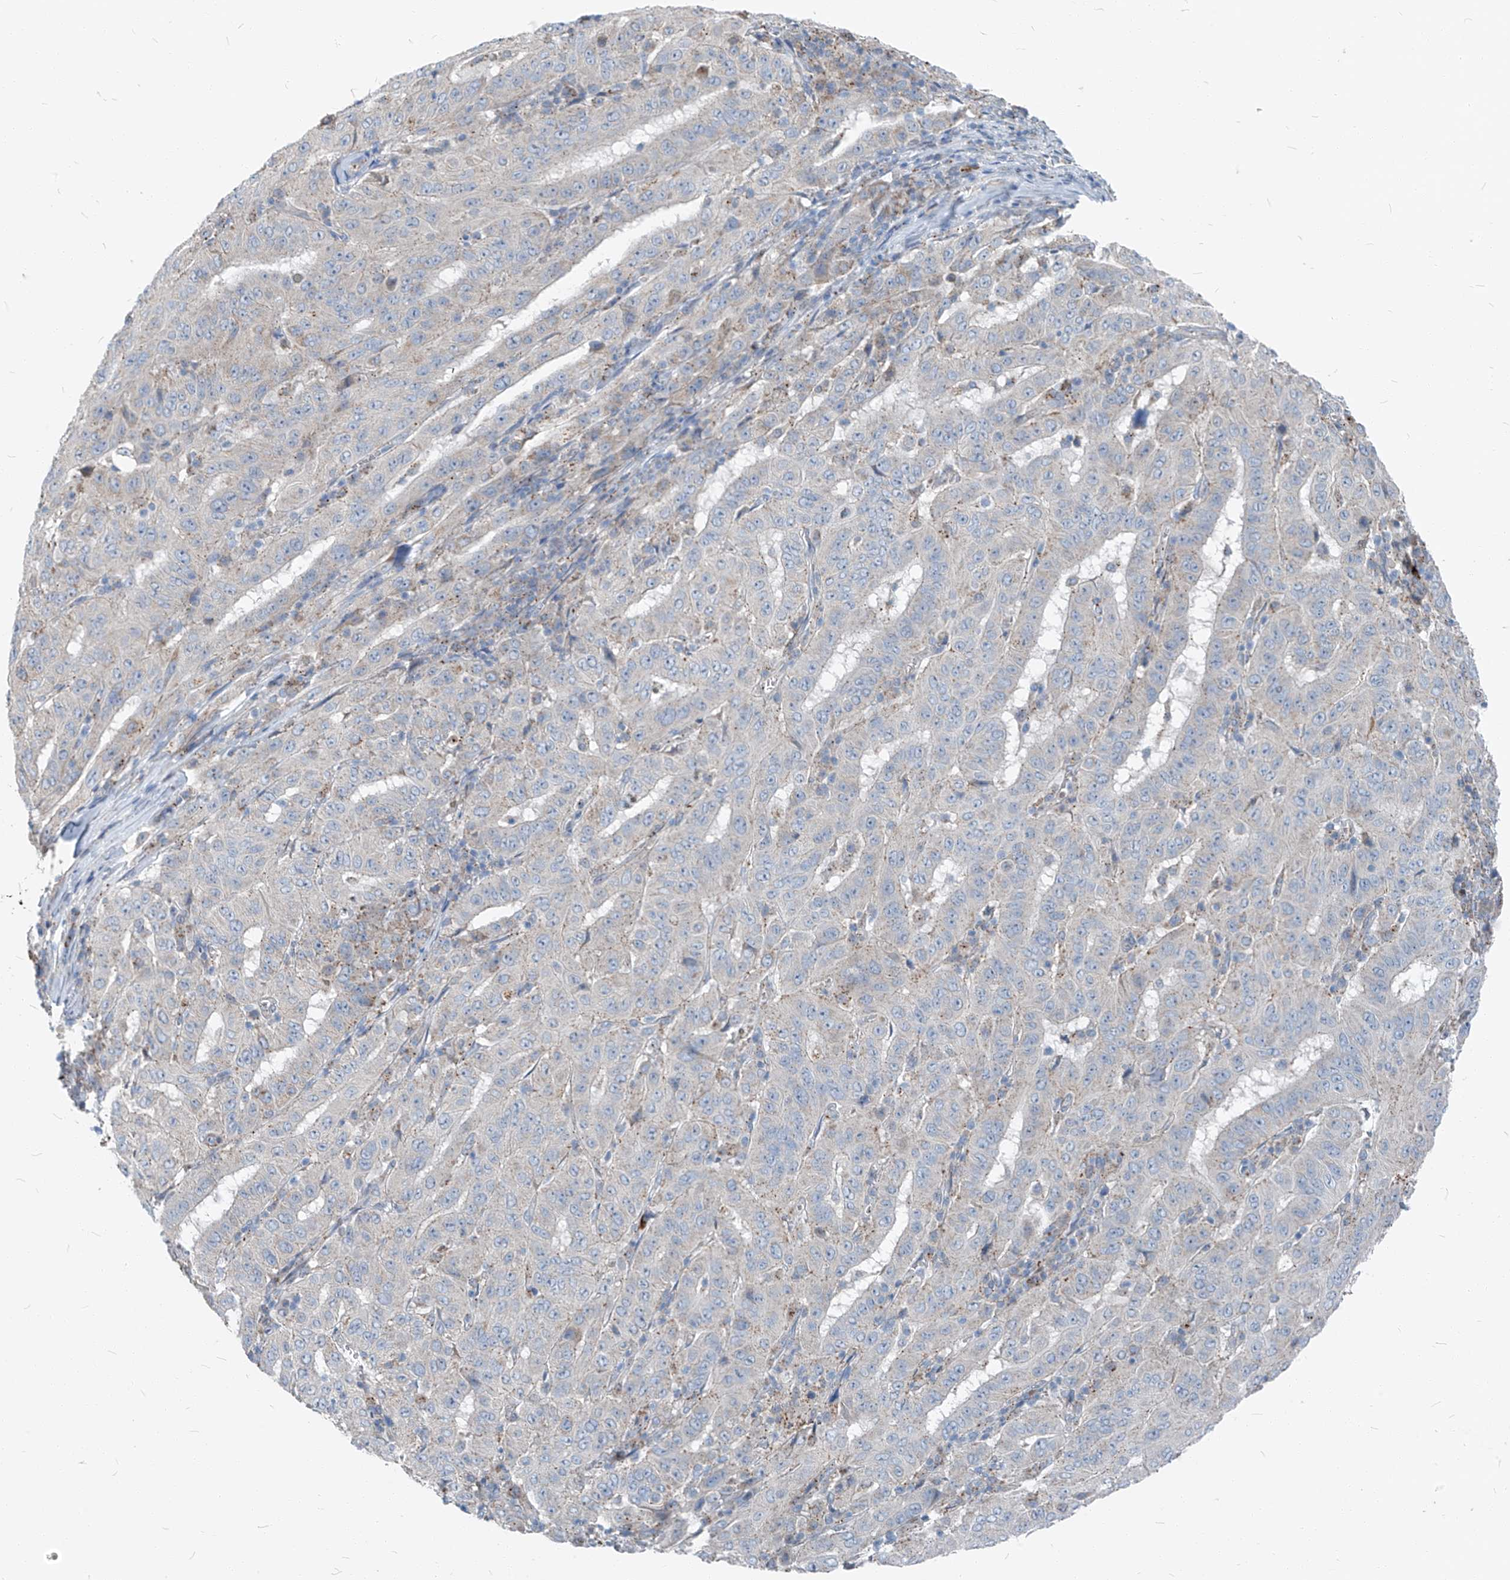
{"staining": {"intensity": "negative", "quantity": "none", "location": "none"}, "tissue": "pancreatic cancer", "cell_type": "Tumor cells", "image_type": "cancer", "snomed": [{"axis": "morphology", "description": "Adenocarcinoma, NOS"}, {"axis": "topography", "description": "Pancreas"}], "caption": "The IHC photomicrograph has no significant expression in tumor cells of pancreatic cancer (adenocarcinoma) tissue.", "gene": "CHMP2B", "patient": {"sex": "male", "age": 63}}